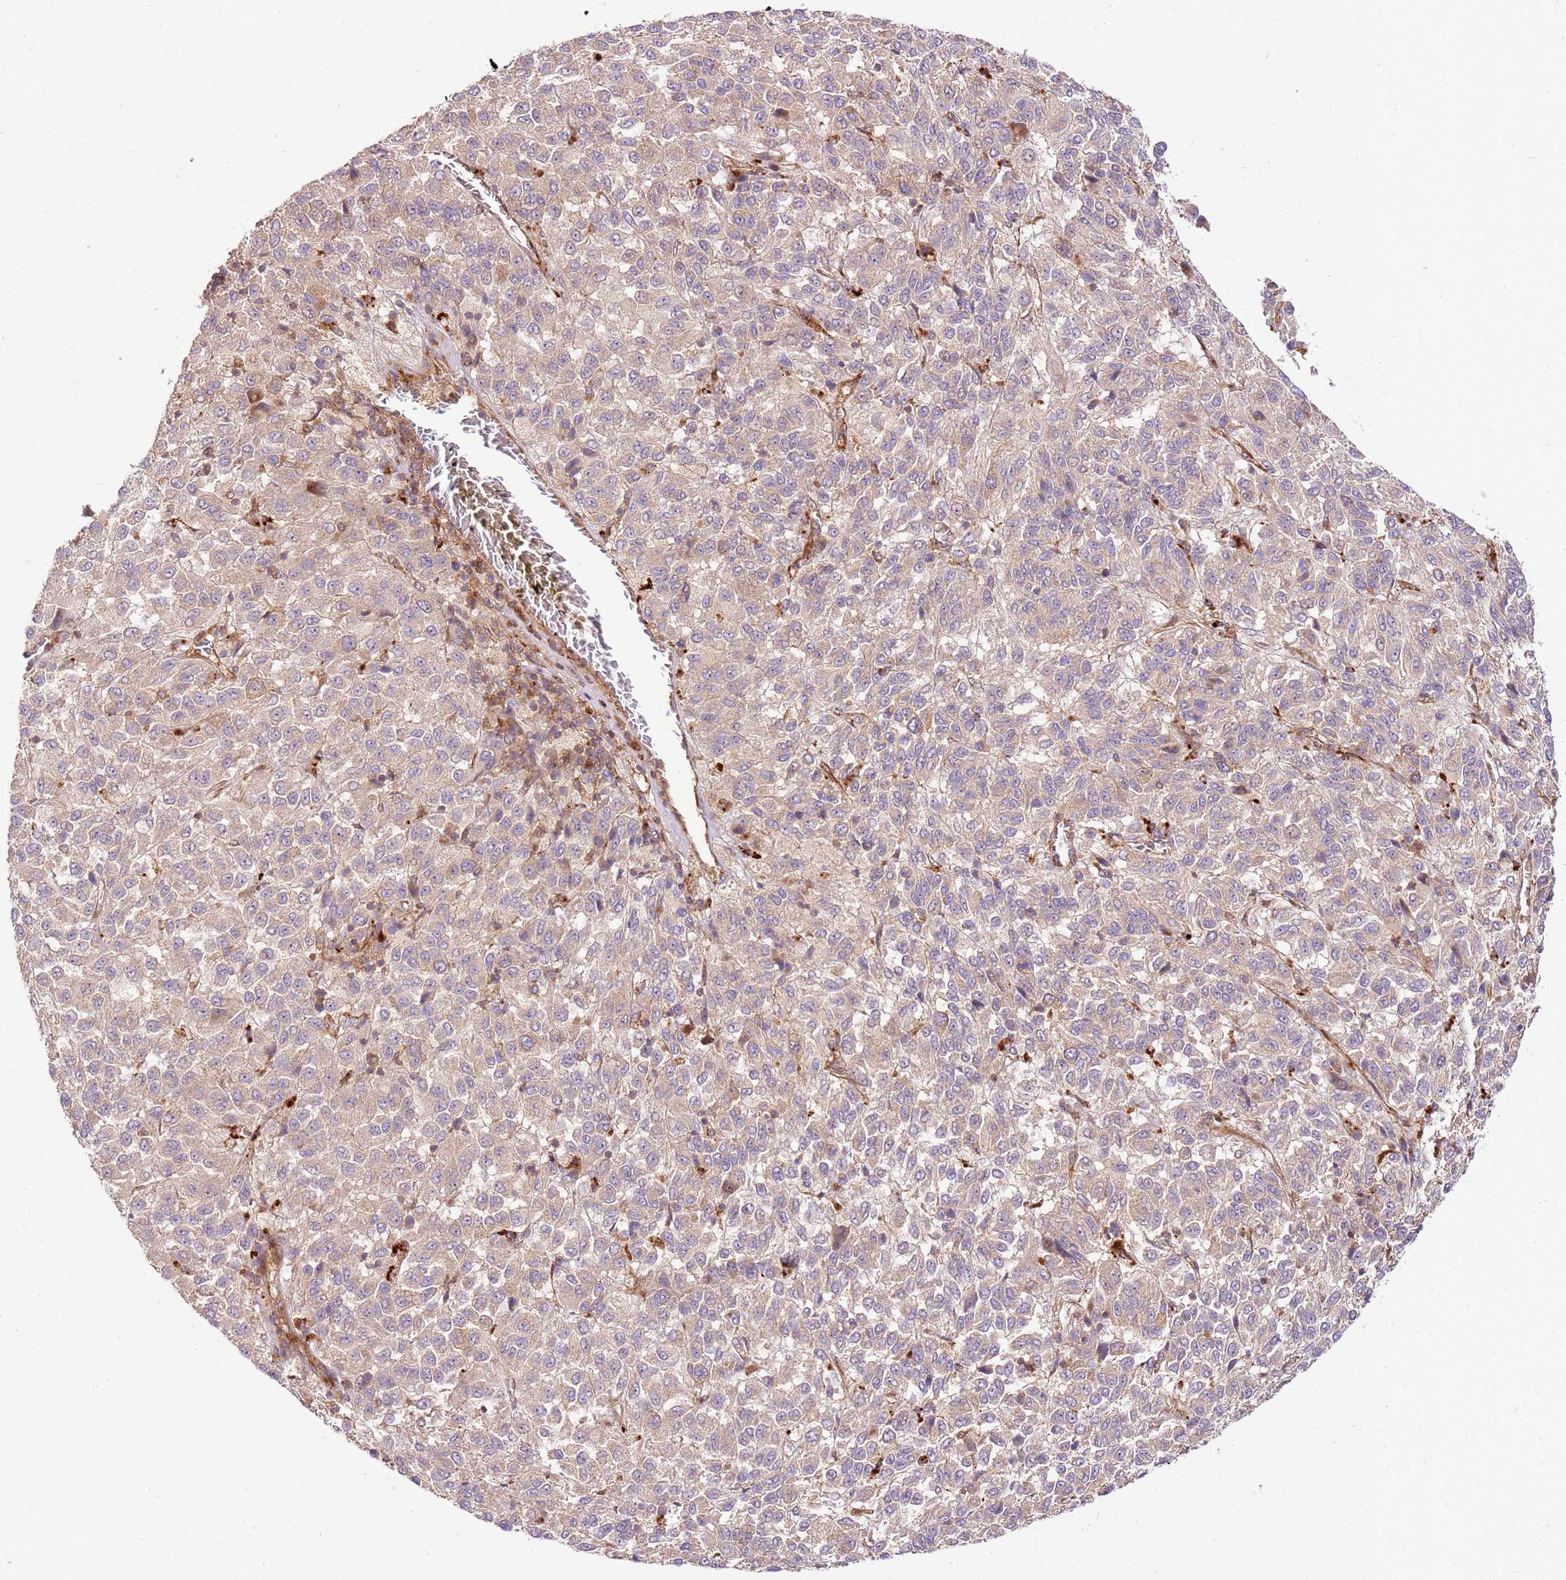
{"staining": {"intensity": "weak", "quantity": "<25%", "location": "cytoplasmic/membranous"}, "tissue": "melanoma", "cell_type": "Tumor cells", "image_type": "cancer", "snomed": [{"axis": "morphology", "description": "Malignant melanoma, Metastatic site"}, {"axis": "topography", "description": "Lung"}], "caption": "This is an immunohistochemistry photomicrograph of human melanoma. There is no positivity in tumor cells.", "gene": "ZNF624", "patient": {"sex": "male", "age": 64}}